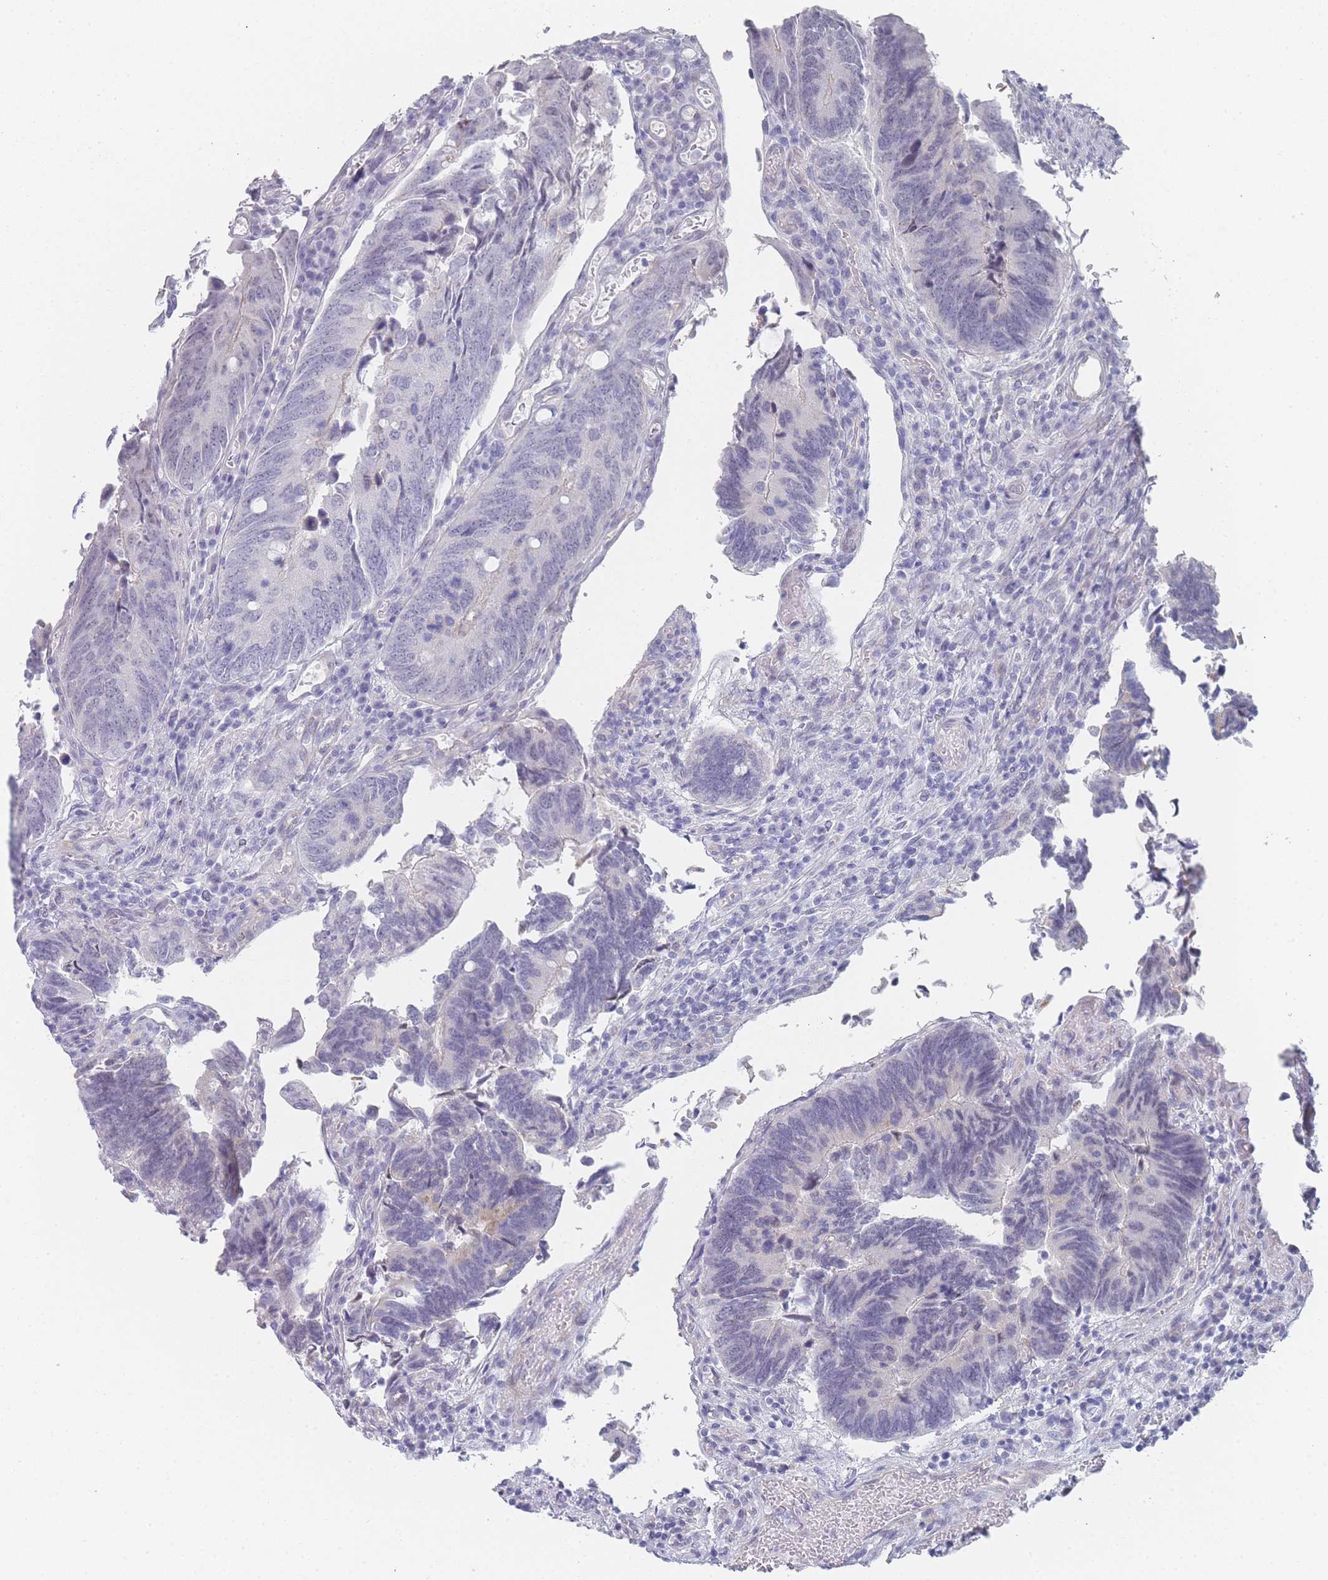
{"staining": {"intensity": "negative", "quantity": "none", "location": "none"}, "tissue": "colorectal cancer", "cell_type": "Tumor cells", "image_type": "cancer", "snomed": [{"axis": "morphology", "description": "Adenocarcinoma, NOS"}, {"axis": "topography", "description": "Colon"}], "caption": "Colorectal cancer (adenocarcinoma) was stained to show a protein in brown. There is no significant expression in tumor cells.", "gene": "IMPG1", "patient": {"sex": "male", "age": 87}}